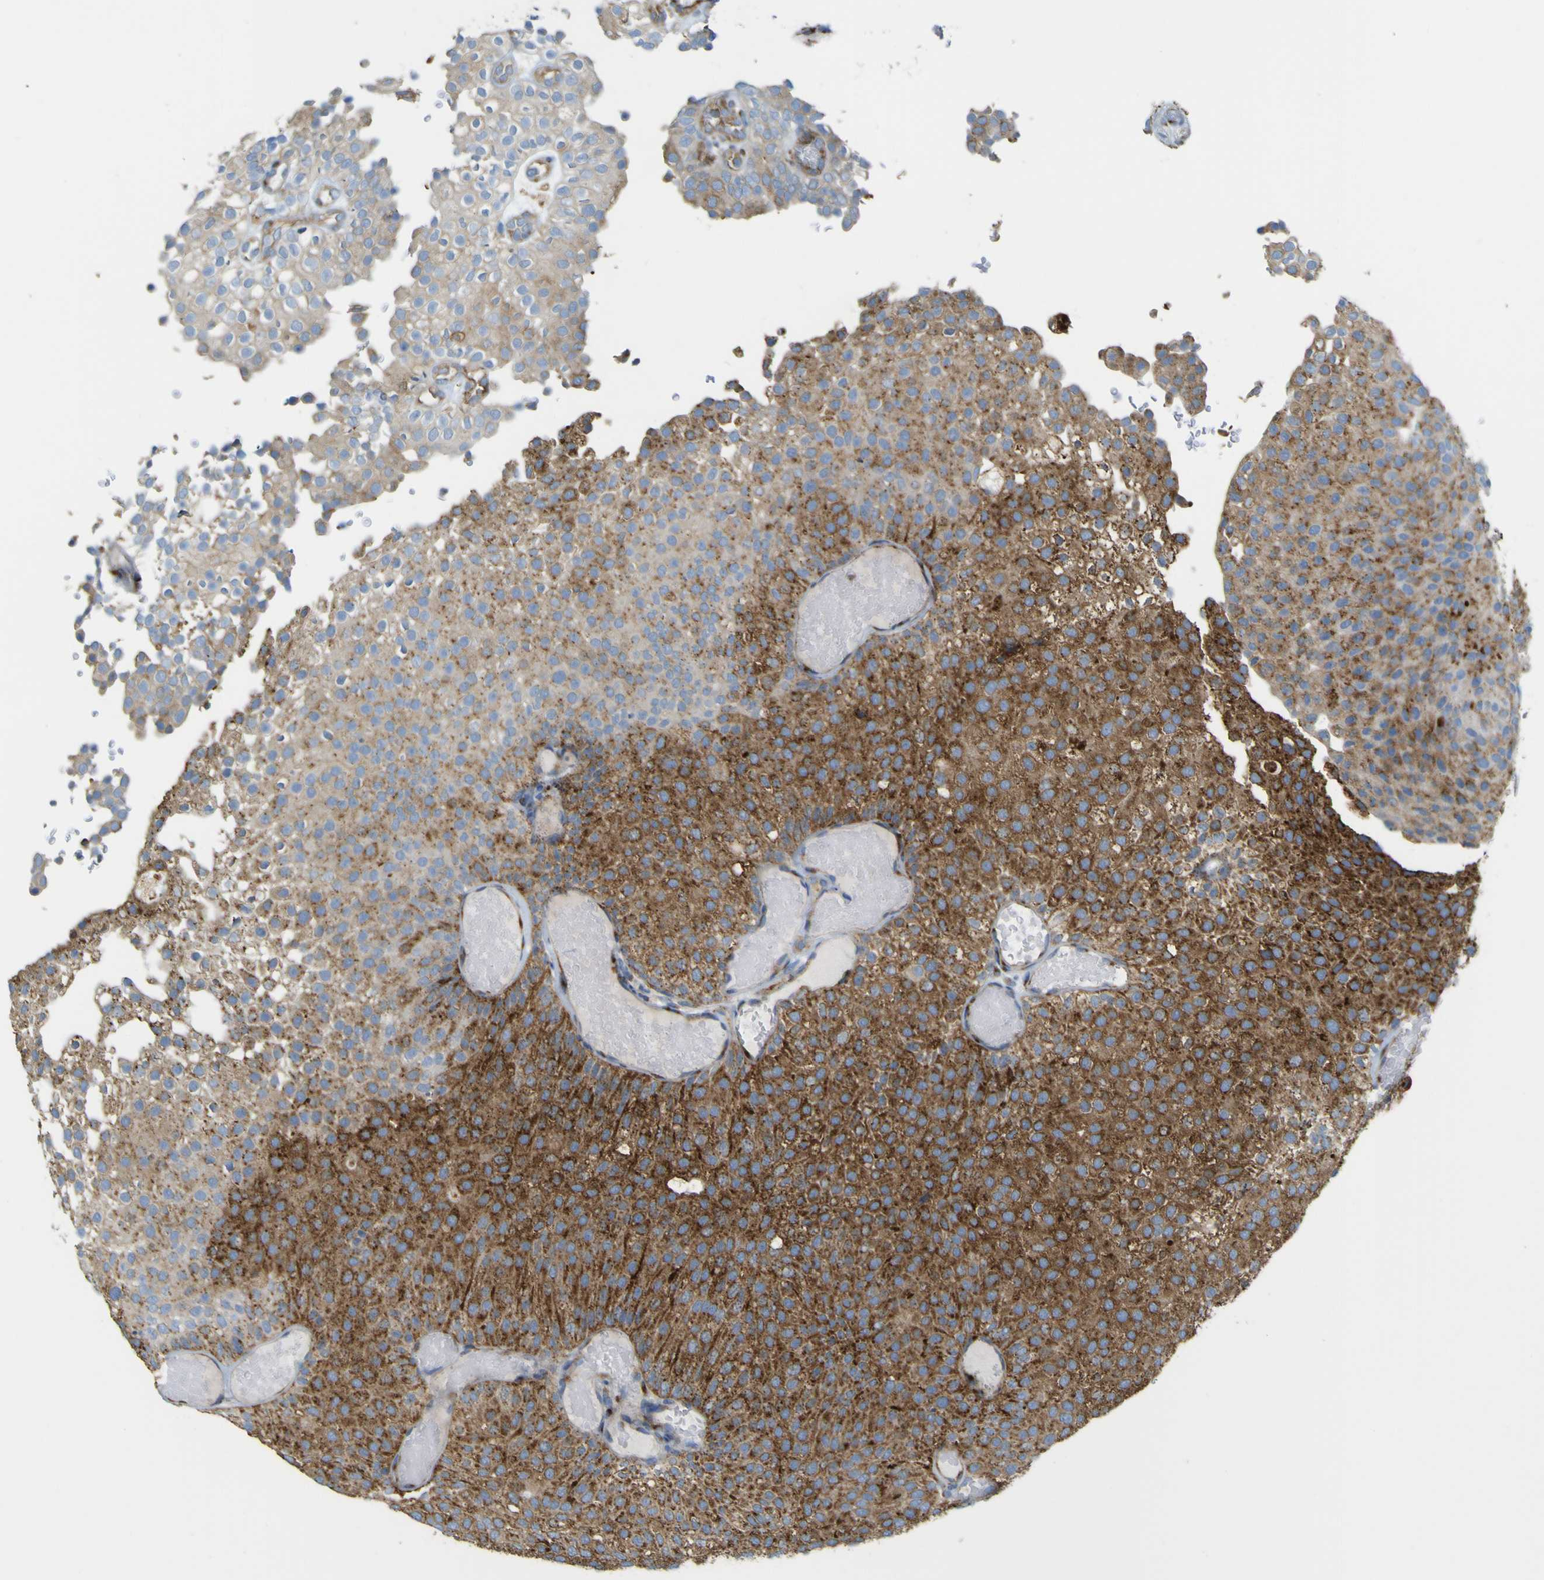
{"staining": {"intensity": "moderate", "quantity": "25%-75%", "location": "cytoplasmic/membranous"}, "tissue": "urothelial cancer", "cell_type": "Tumor cells", "image_type": "cancer", "snomed": [{"axis": "morphology", "description": "Urothelial carcinoma, Low grade"}, {"axis": "topography", "description": "Urinary bladder"}], "caption": "The histopathology image demonstrates staining of urothelial cancer, revealing moderate cytoplasmic/membranous protein positivity (brown color) within tumor cells.", "gene": "IGF2R", "patient": {"sex": "male", "age": 78}}